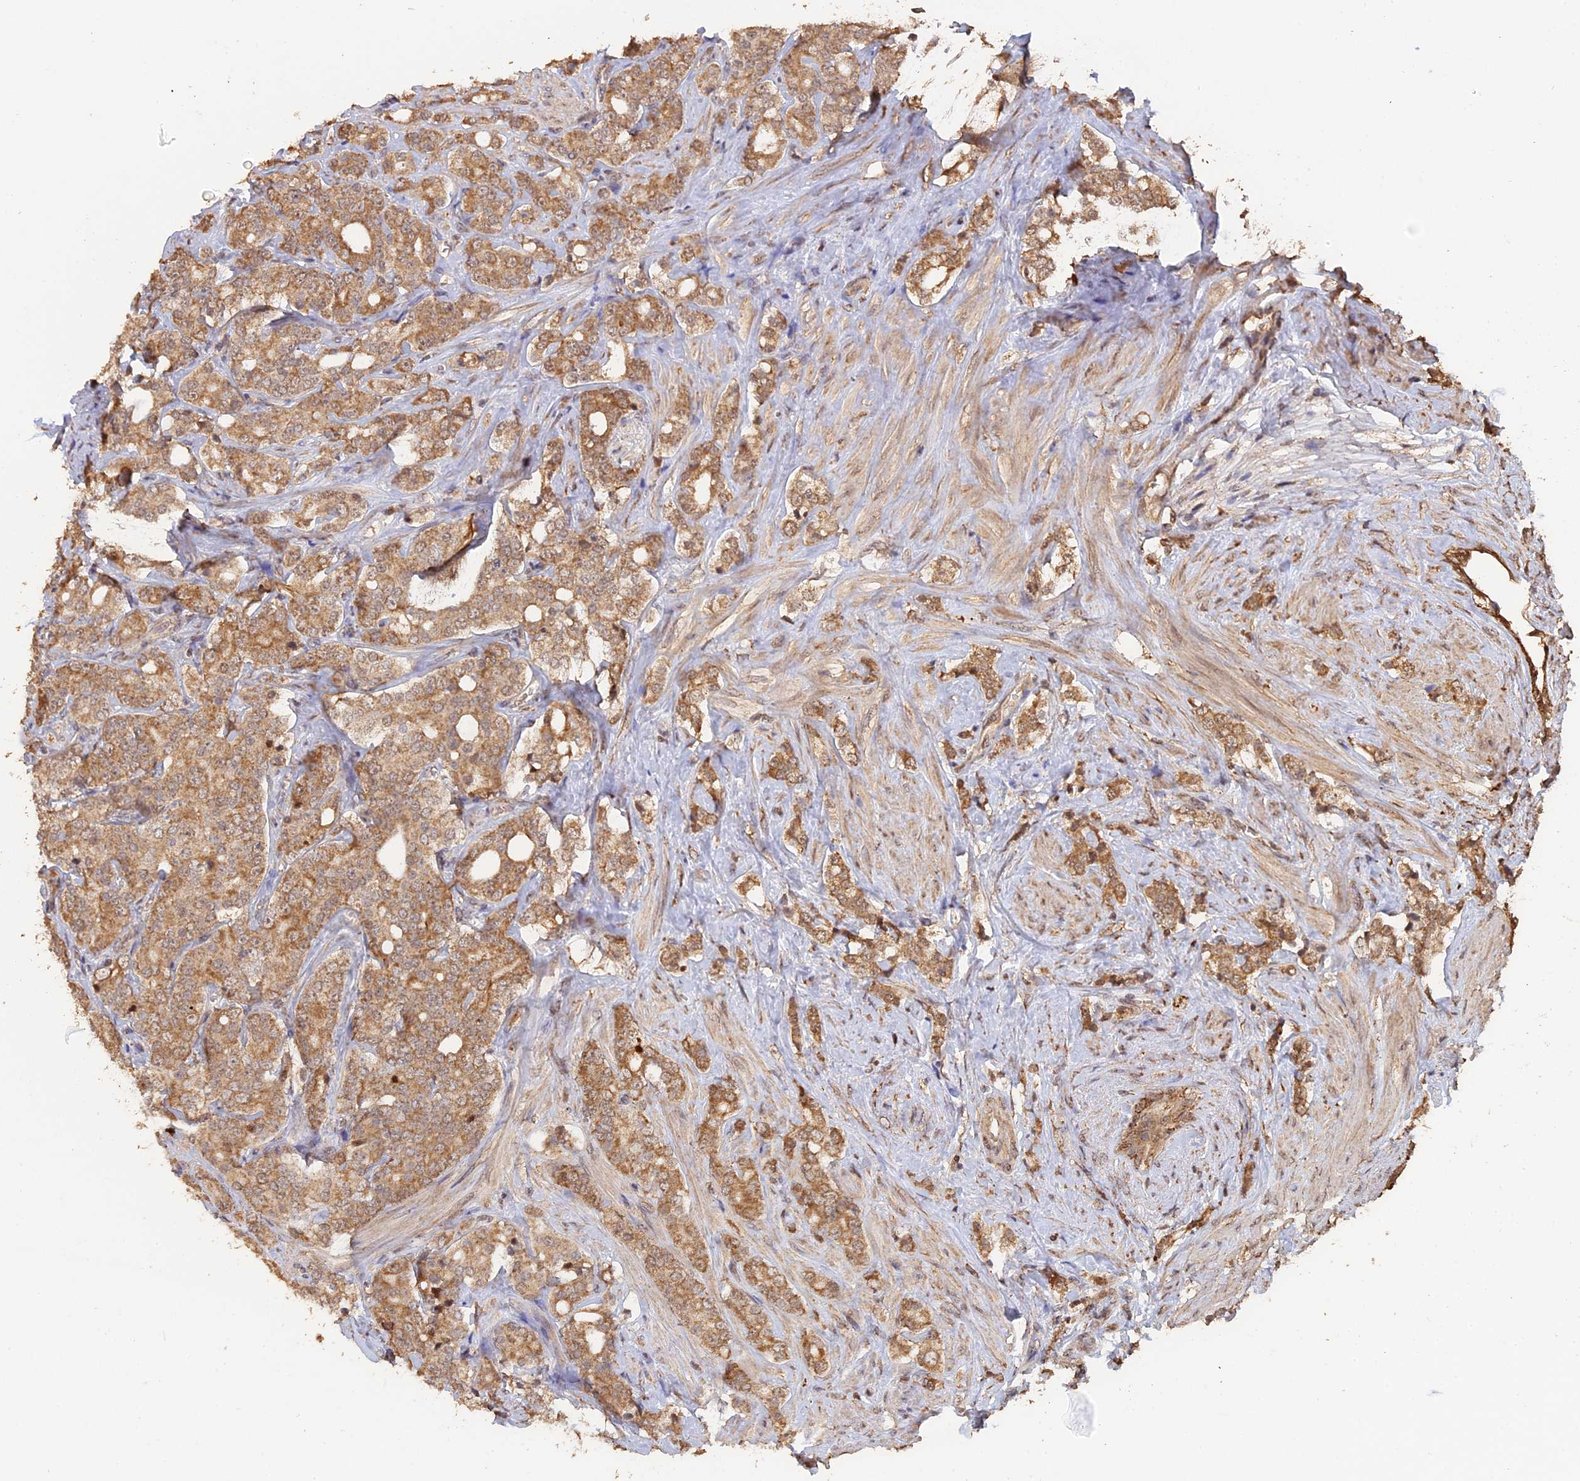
{"staining": {"intensity": "moderate", "quantity": ">75%", "location": "cytoplasmic/membranous"}, "tissue": "prostate cancer", "cell_type": "Tumor cells", "image_type": "cancer", "snomed": [{"axis": "morphology", "description": "Adenocarcinoma, High grade"}, {"axis": "topography", "description": "Prostate"}], "caption": "The photomicrograph displays a brown stain indicating the presence of a protein in the cytoplasmic/membranous of tumor cells in prostate cancer.", "gene": "FAM210B", "patient": {"sex": "male", "age": 62}}